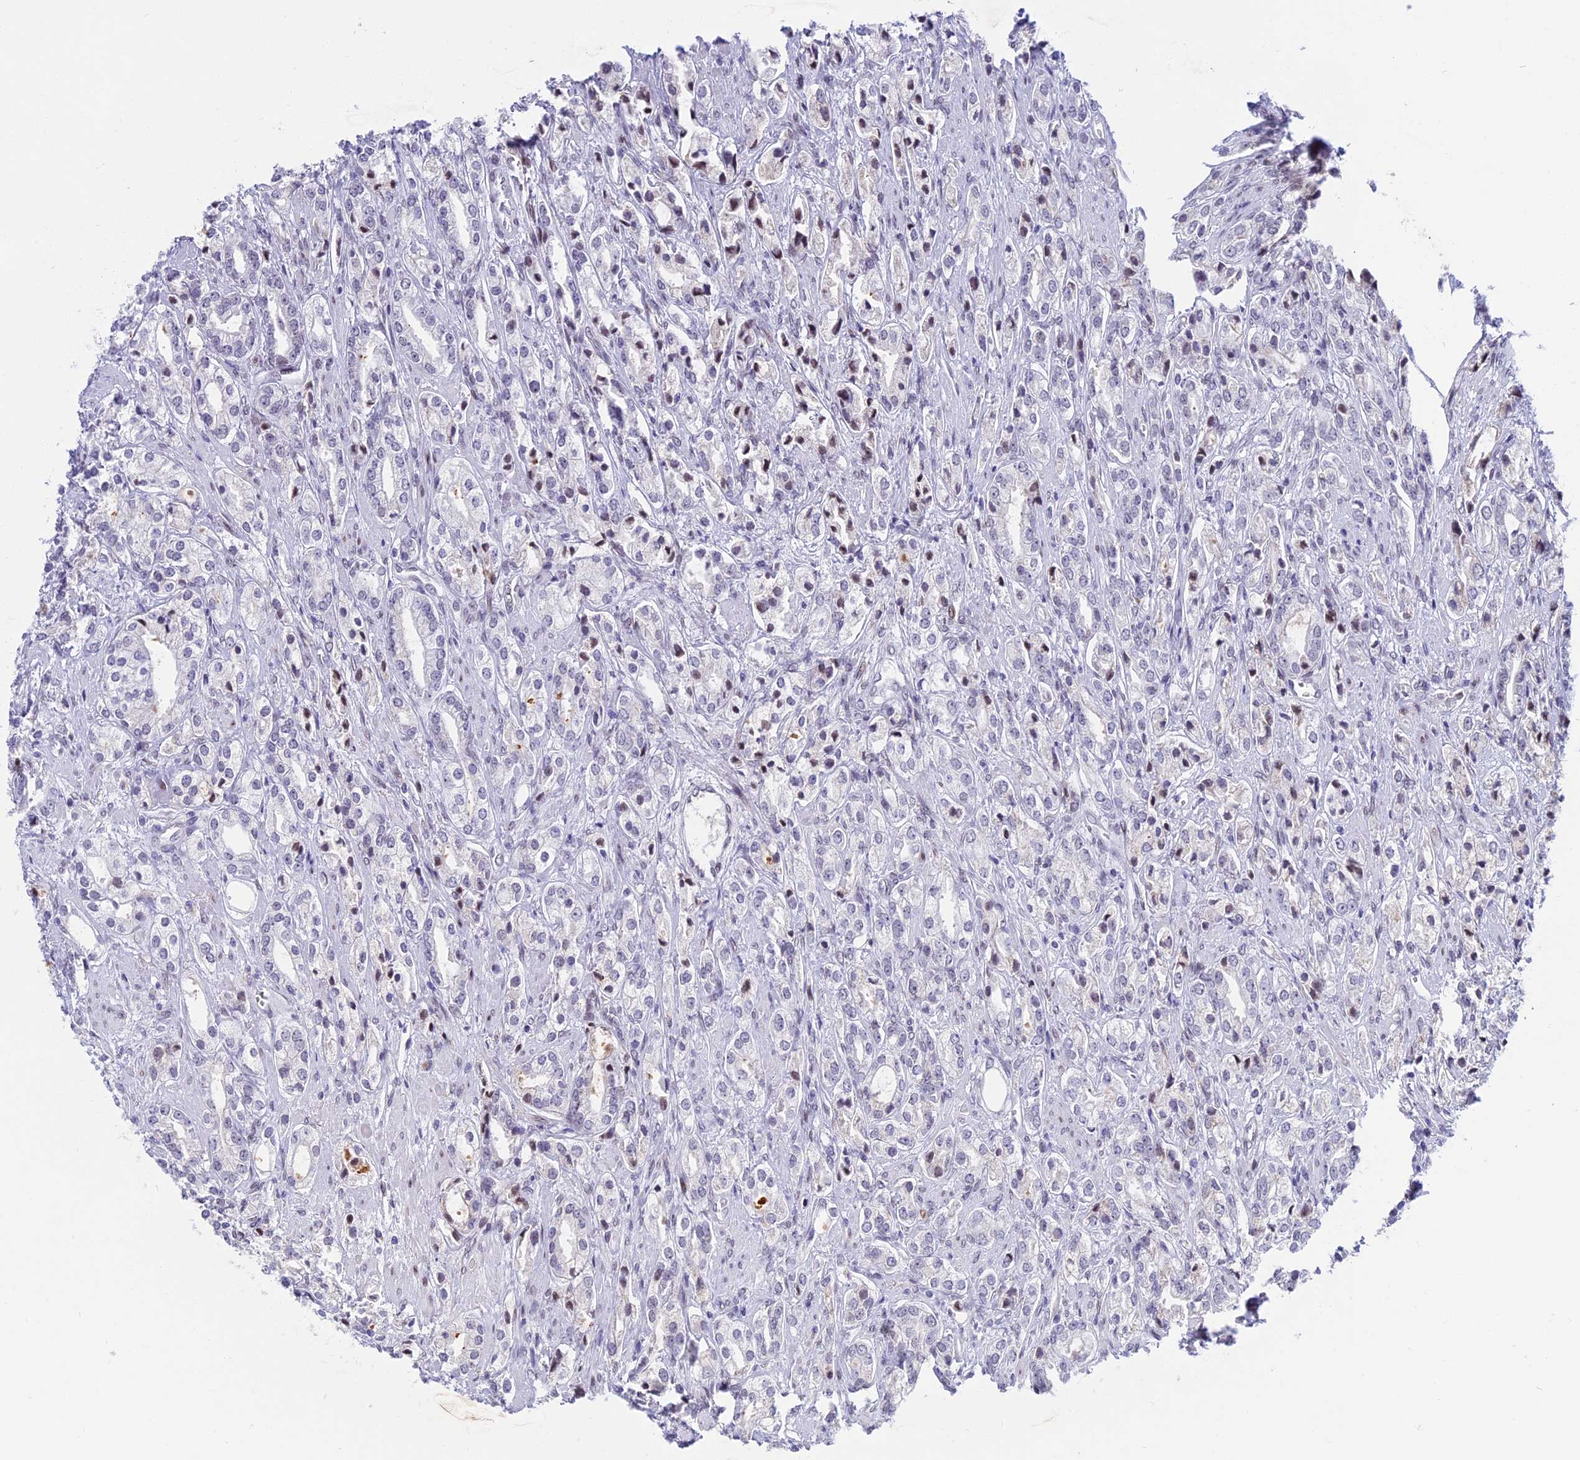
{"staining": {"intensity": "weak", "quantity": "<25%", "location": "nuclear"}, "tissue": "prostate cancer", "cell_type": "Tumor cells", "image_type": "cancer", "snomed": [{"axis": "morphology", "description": "Adenocarcinoma, High grade"}, {"axis": "topography", "description": "Prostate"}], "caption": "Prostate cancer stained for a protein using immunohistochemistry (IHC) exhibits no staining tumor cells.", "gene": "CDC7", "patient": {"sex": "male", "age": 50}}